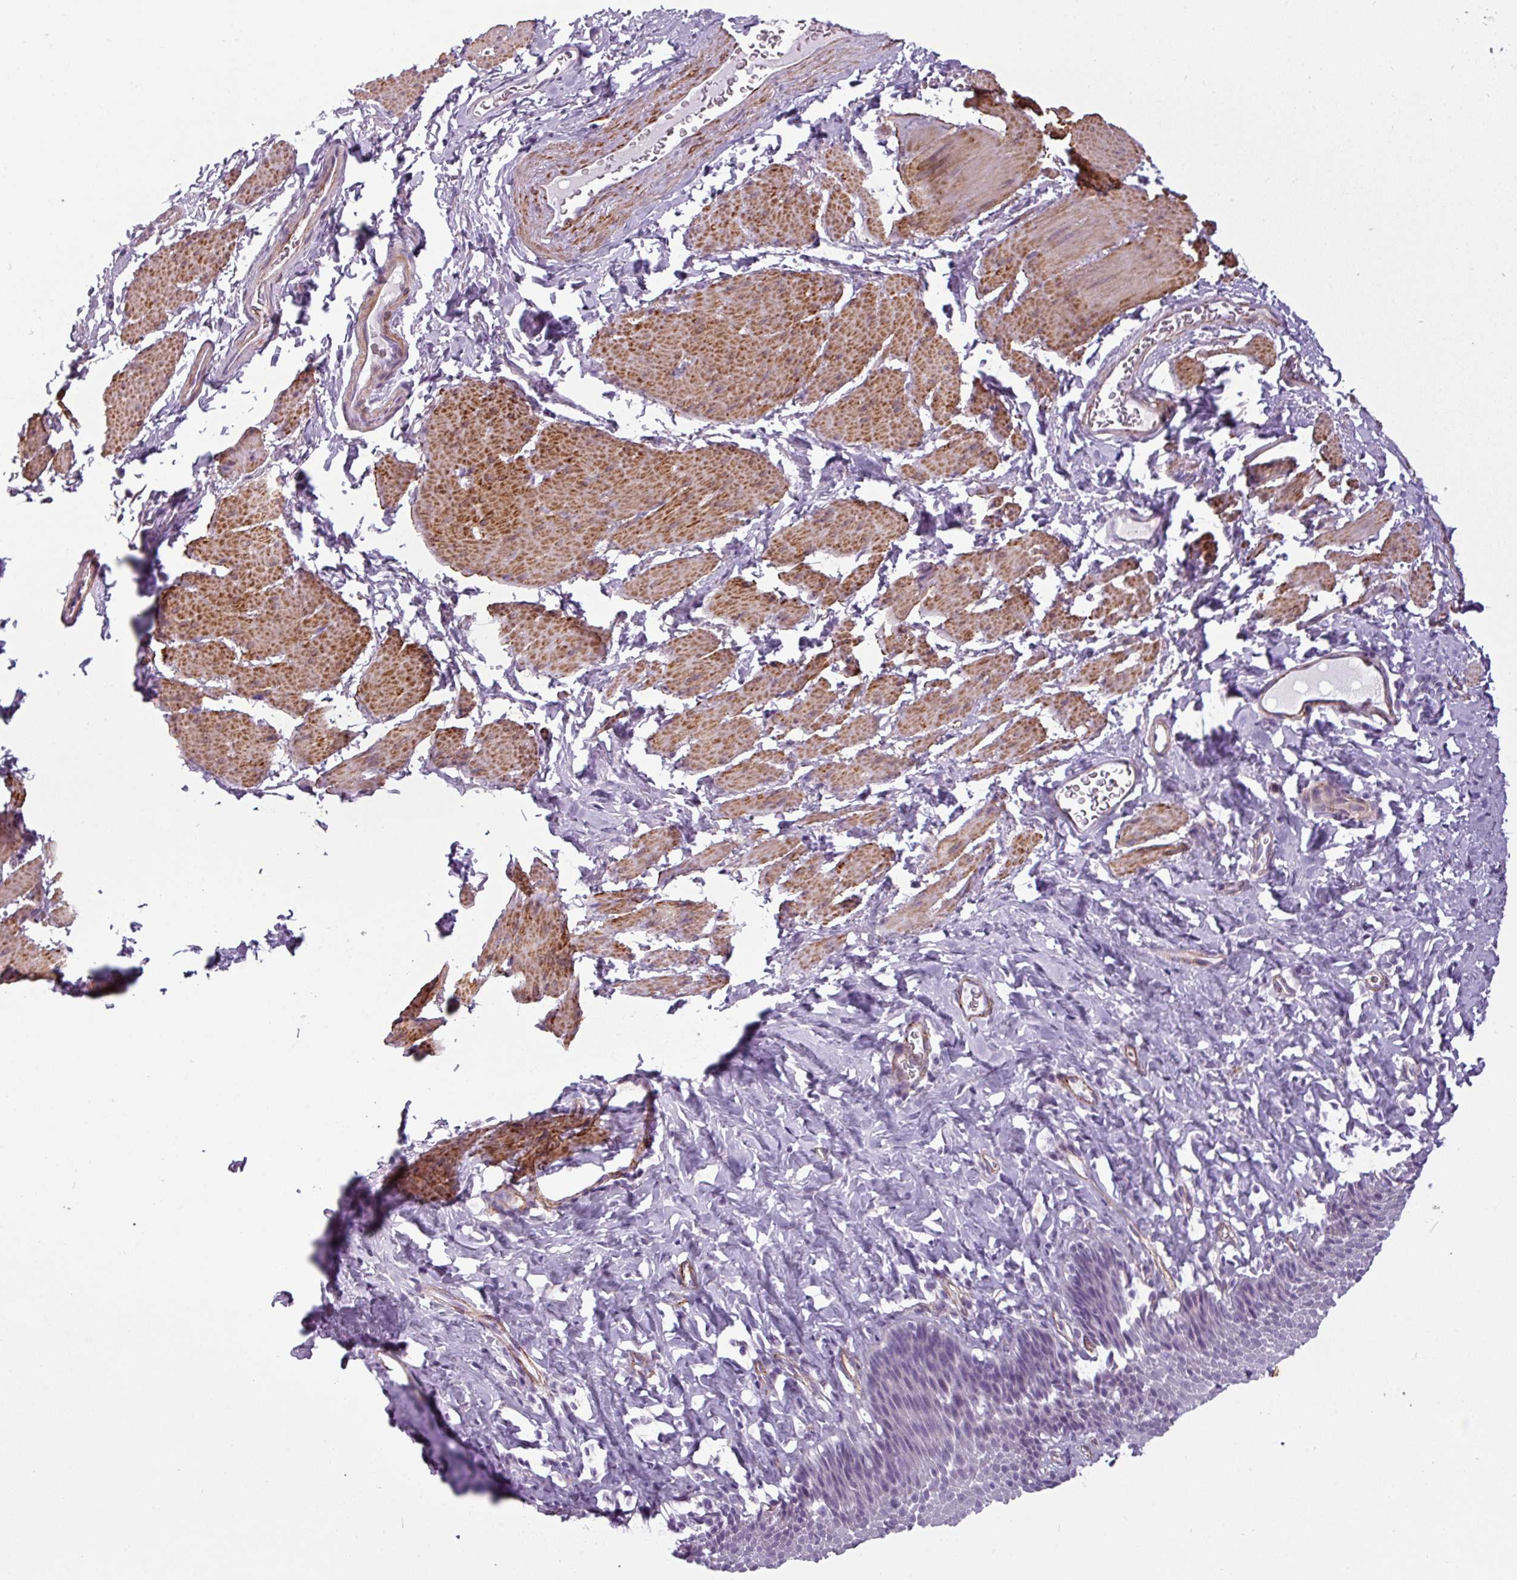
{"staining": {"intensity": "moderate", "quantity": "25%-75%", "location": "nuclear"}, "tissue": "esophagus", "cell_type": "Squamous epithelial cells", "image_type": "normal", "snomed": [{"axis": "morphology", "description": "Normal tissue, NOS"}, {"axis": "topography", "description": "Esophagus"}], "caption": "The micrograph reveals immunohistochemical staining of normal esophagus. There is moderate nuclear positivity is appreciated in approximately 25%-75% of squamous epithelial cells. (DAB (3,3'-diaminobenzidine) = brown stain, brightfield microscopy at high magnification).", "gene": "ATP10A", "patient": {"sex": "female", "age": 61}}